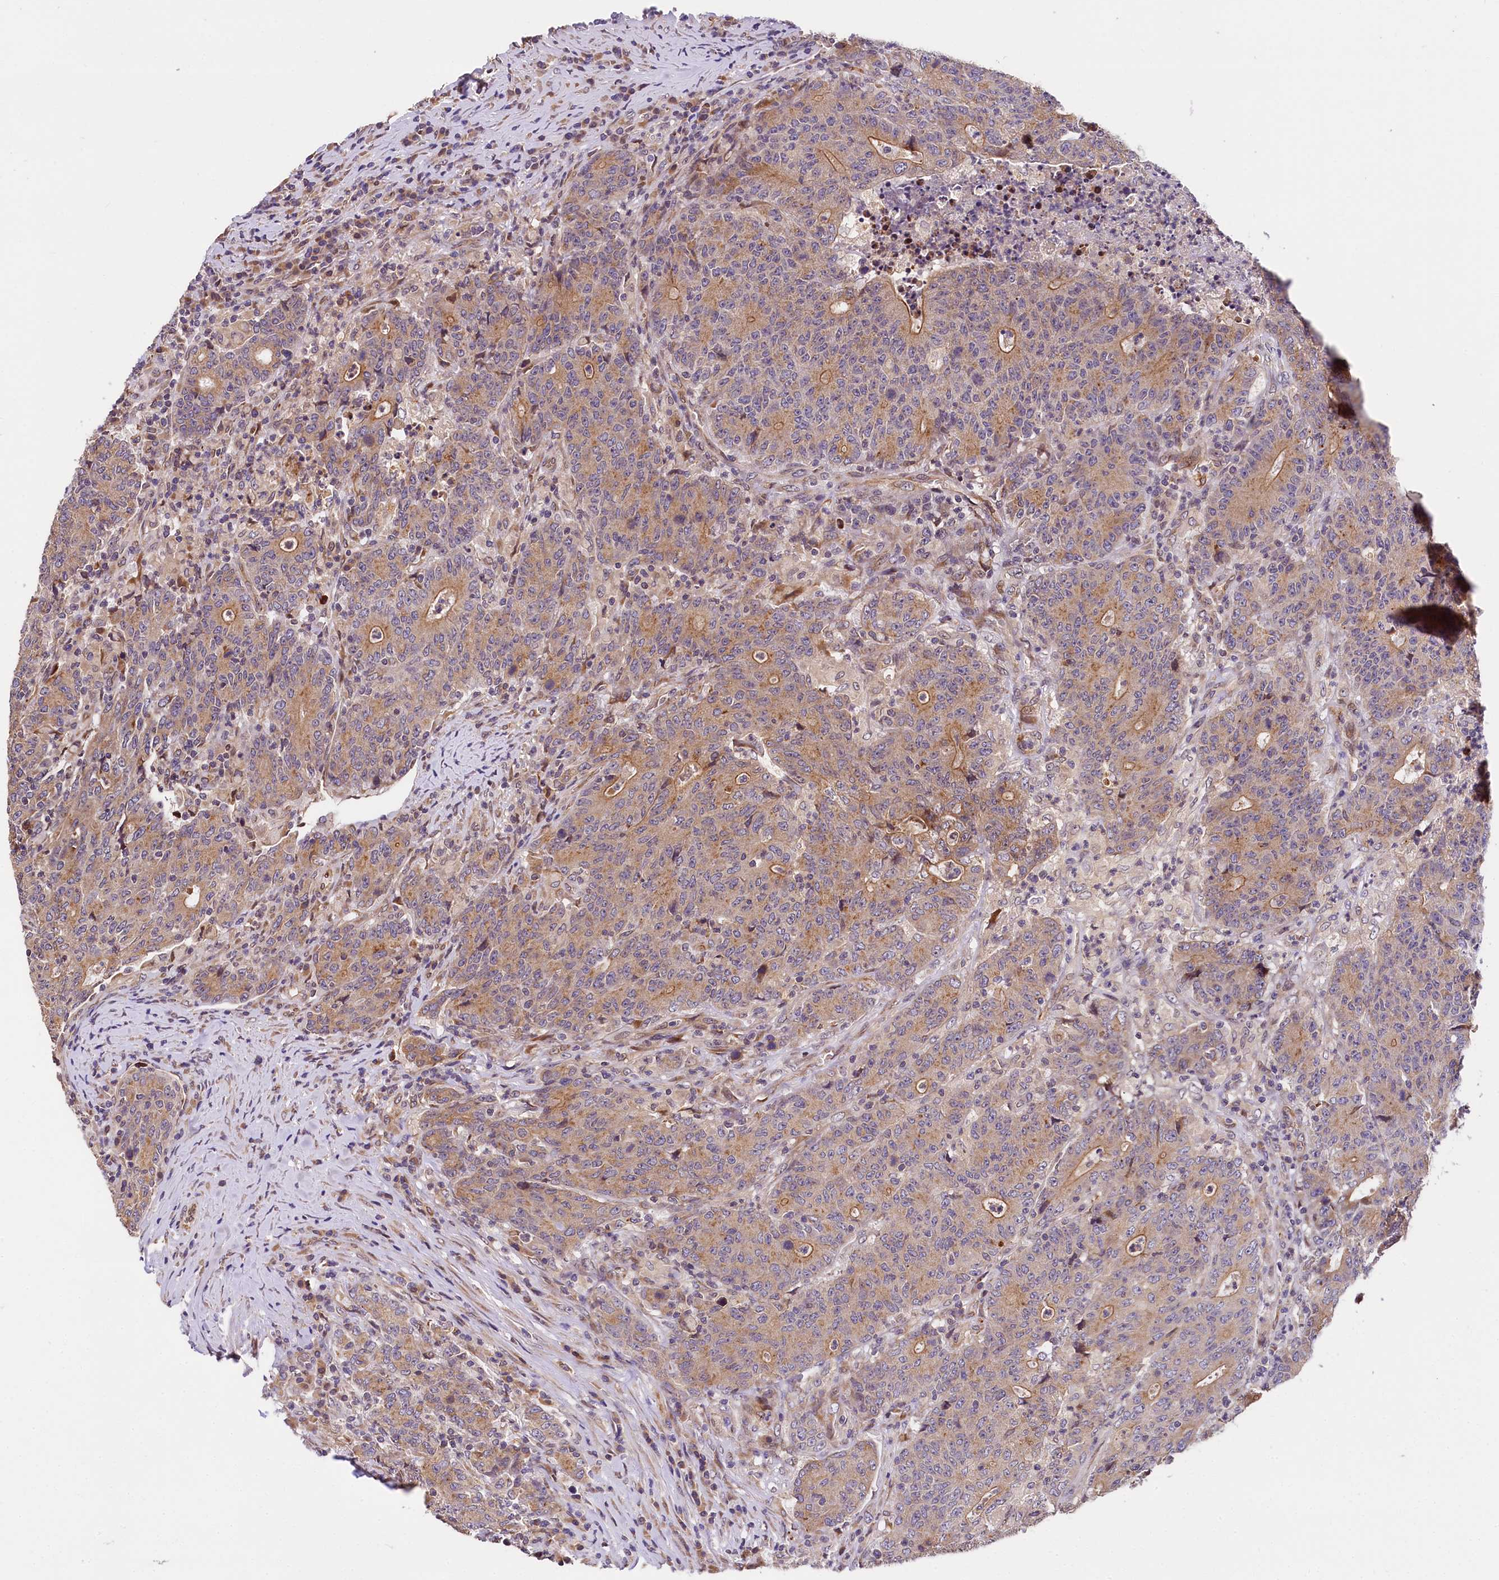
{"staining": {"intensity": "moderate", "quantity": ">75%", "location": "cytoplasmic/membranous"}, "tissue": "colorectal cancer", "cell_type": "Tumor cells", "image_type": "cancer", "snomed": [{"axis": "morphology", "description": "Adenocarcinoma, NOS"}, {"axis": "topography", "description": "Colon"}], "caption": "Colorectal cancer stained for a protein displays moderate cytoplasmic/membranous positivity in tumor cells.", "gene": "SUPV3L1", "patient": {"sex": "female", "age": 75}}